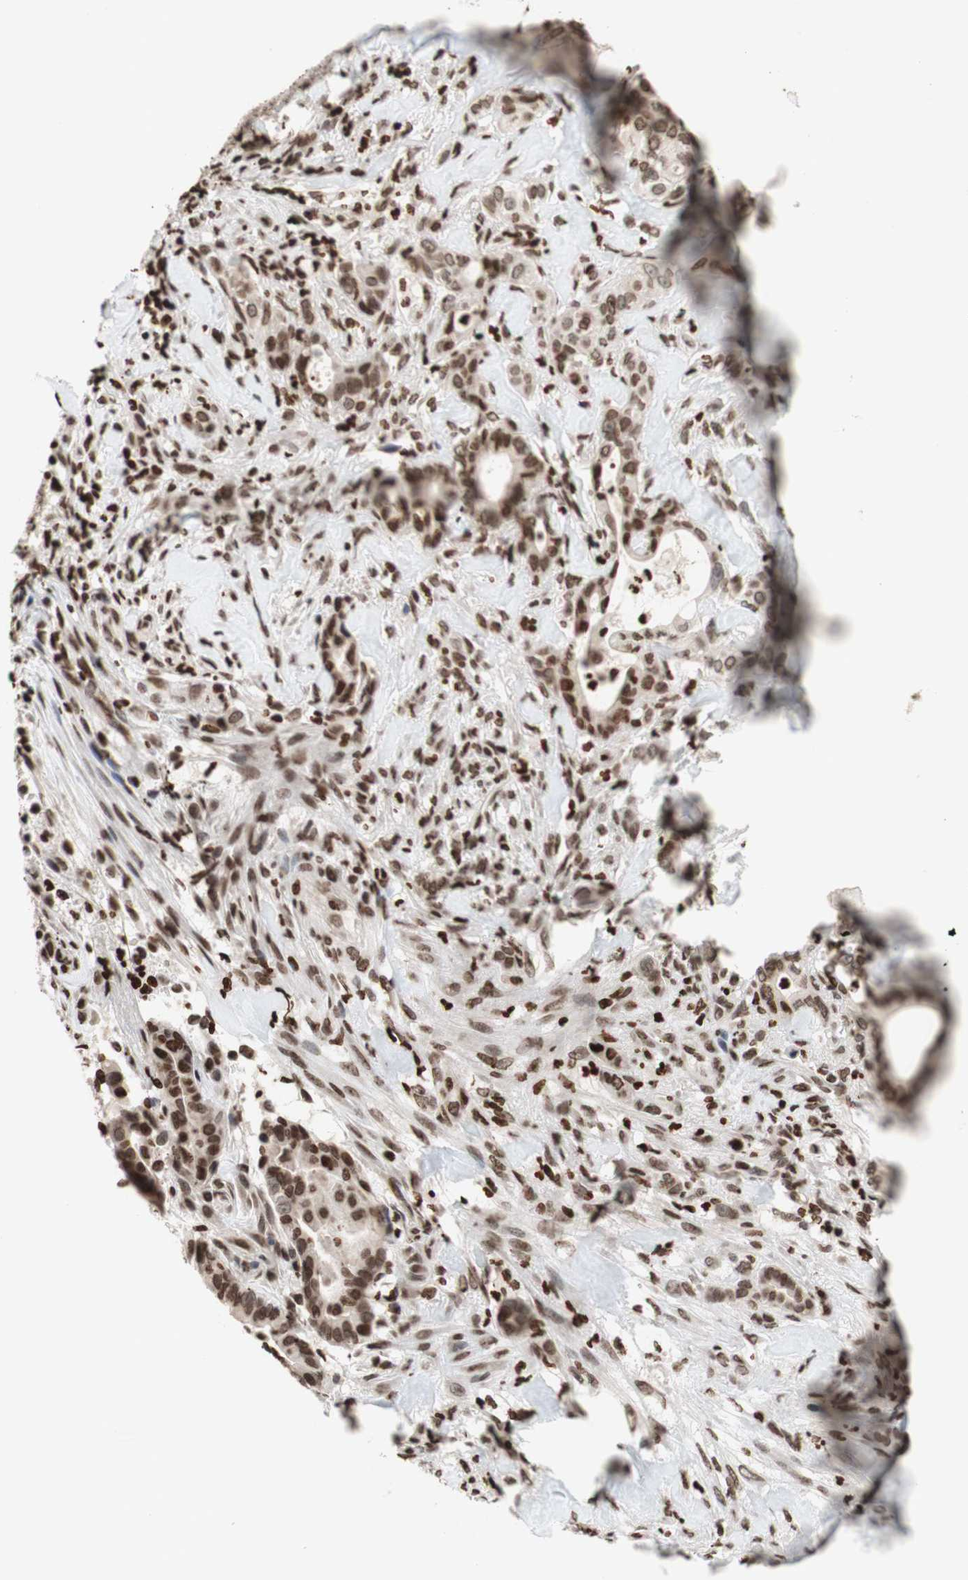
{"staining": {"intensity": "moderate", "quantity": ">75%", "location": "nuclear"}, "tissue": "liver cancer", "cell_type": "Tumor cells", "image_type": "cancer", "snomed": [{"axis": "morphology", "description": "Cholangiocarcinoma"}, {"axis": "topography", "description": "Liver"}], "caption": "A high-resolution image shows immunohistochemistry (IHC) staining of cholangiocarcinoma (liver), which shows moderate nuclear expression in about >75% of tumor cells.", "gene": "NCOA3", "patient": {"sex": "female", "age": 67}}